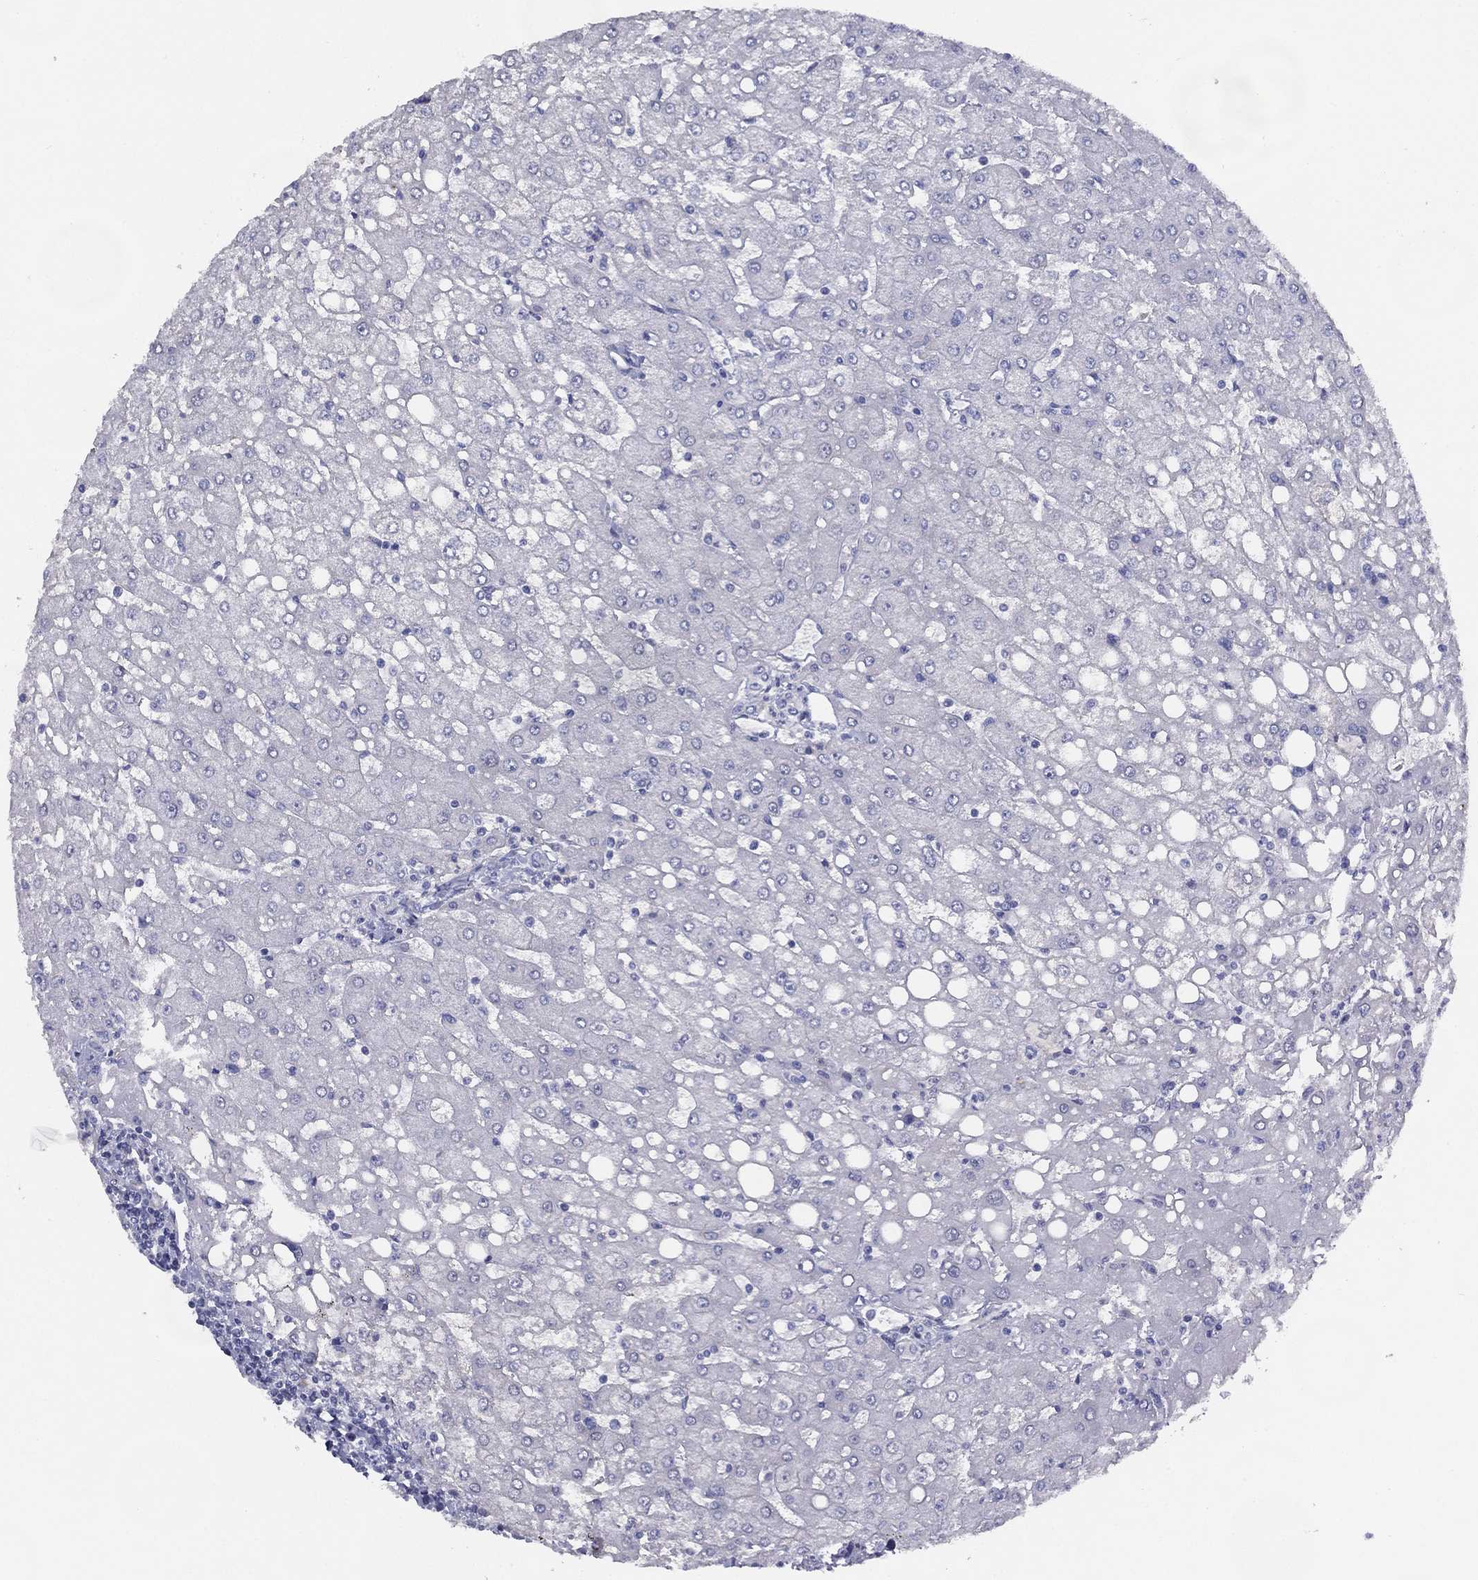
{"staining": {"intensity": "negative", "quantity": "none", "location": "none"}, "tissue": "liver", "cell_type": "Cholangiocytes", "image_type": "normal", "snomed": [{"axis": "morphology", "description": "Normal tissue, NOS"}, {"axis": "topography", "description": "Liver"}], "caption": "Liver stained for a protein using immunohistochemistry shows no staining cholangiocytes.", "gene": "ZNF223", "patient": {"sex": "female", "age": 53}}